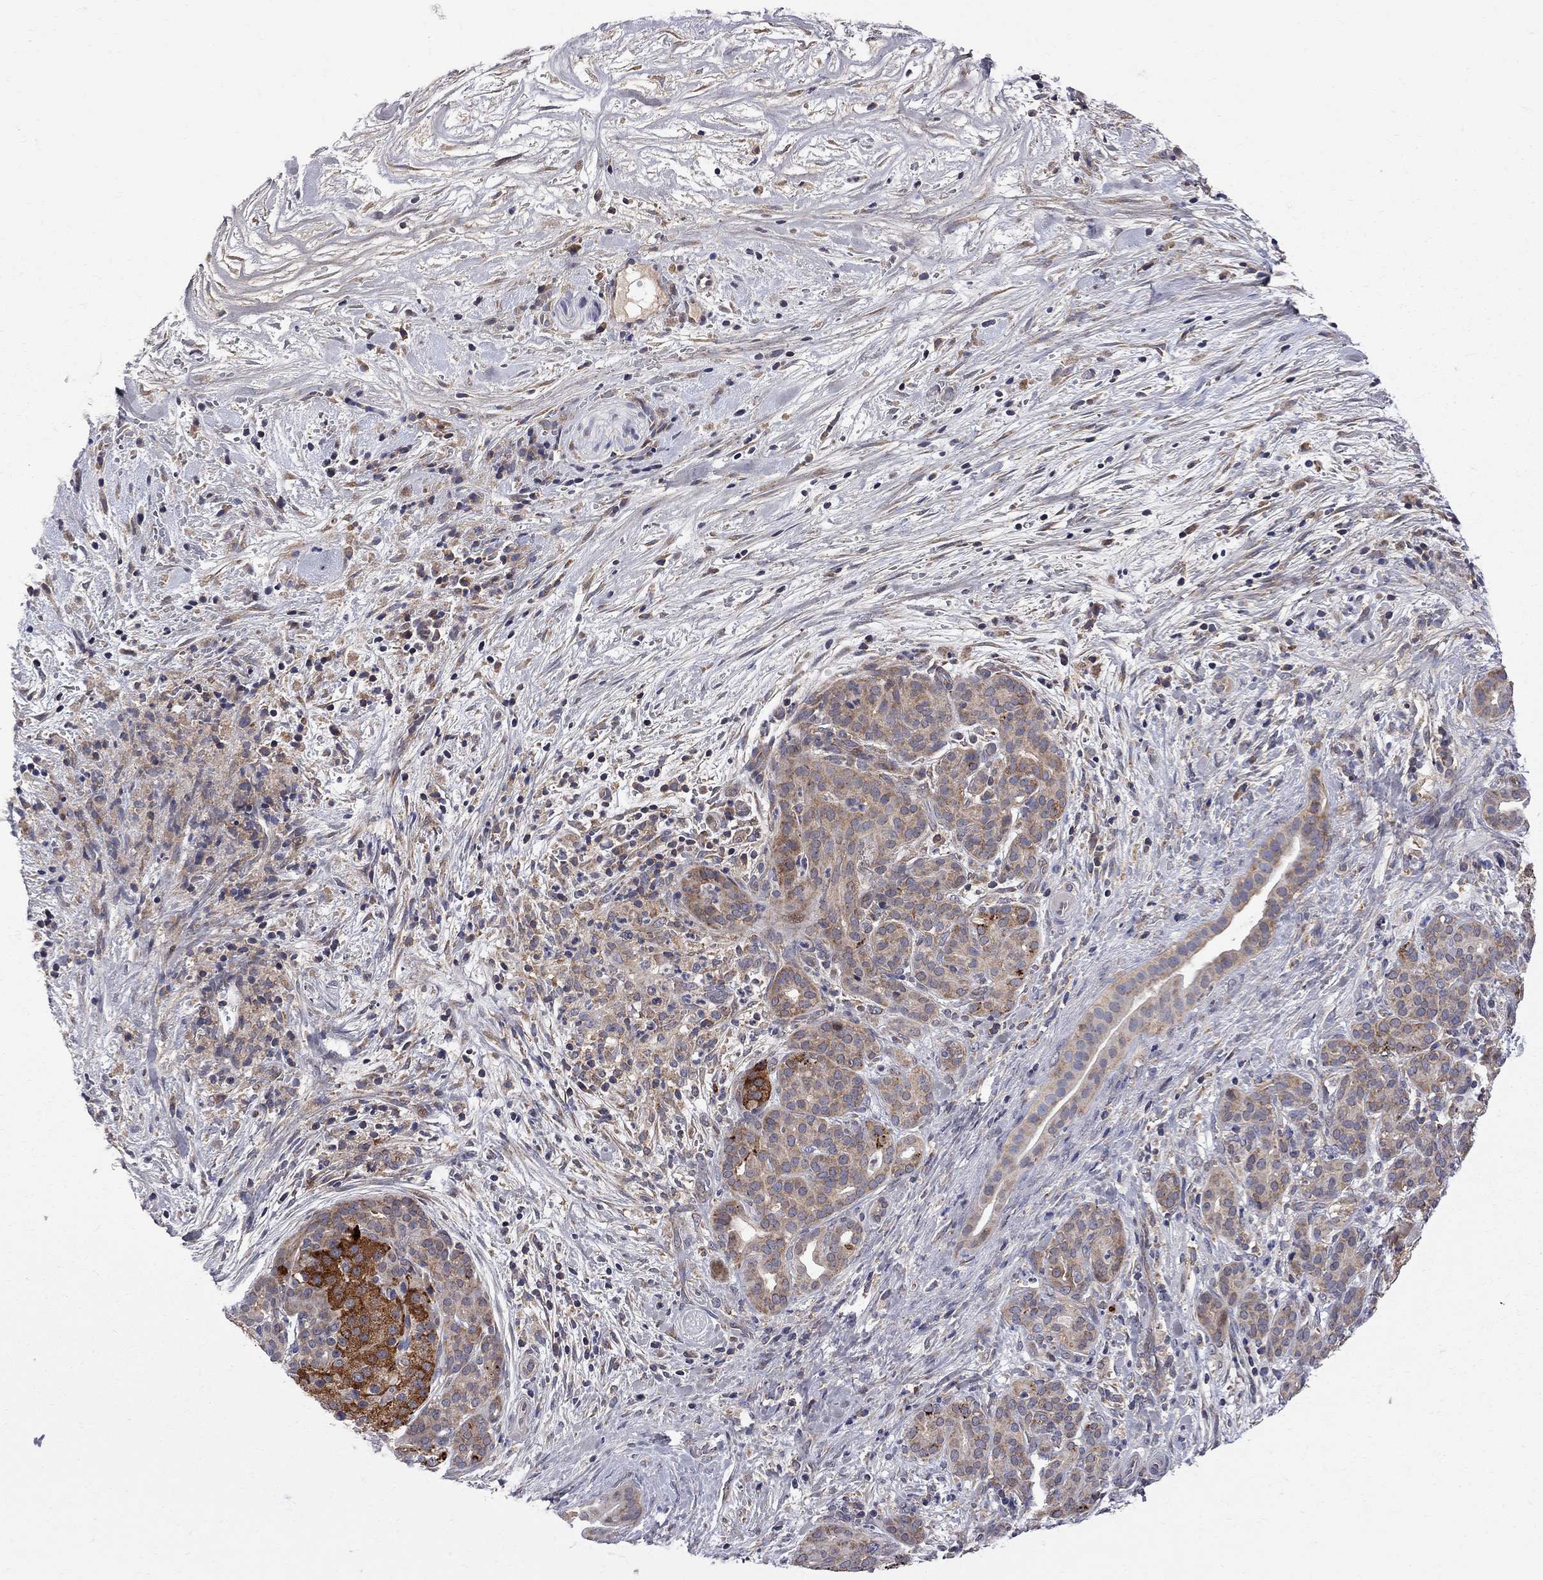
{"staining": {"intensity": "moderate", "quantity": "<25%", "location": "cytoplasmic/membranous"}, "tissue": "pancreatic cancer", "cell_type": "Tumor cells", "image_type": "cancer", "snomed": [{"axis": "morphology", "description": "Adenocarcinoma, NOS"}, {"axis": "topography", "description": "Pancreas"}], "caption": "Moderate cytoplasmic/membranous expression is seen in about <25% of tumor cells in adenocarcinoma (pancreatic). Immunohistochemistry (ihc) stains the protein of interest in brown and the nuclei are stained blue.", "gene": "CNOT11", "patient": {"sex": "male", "age": 44}}